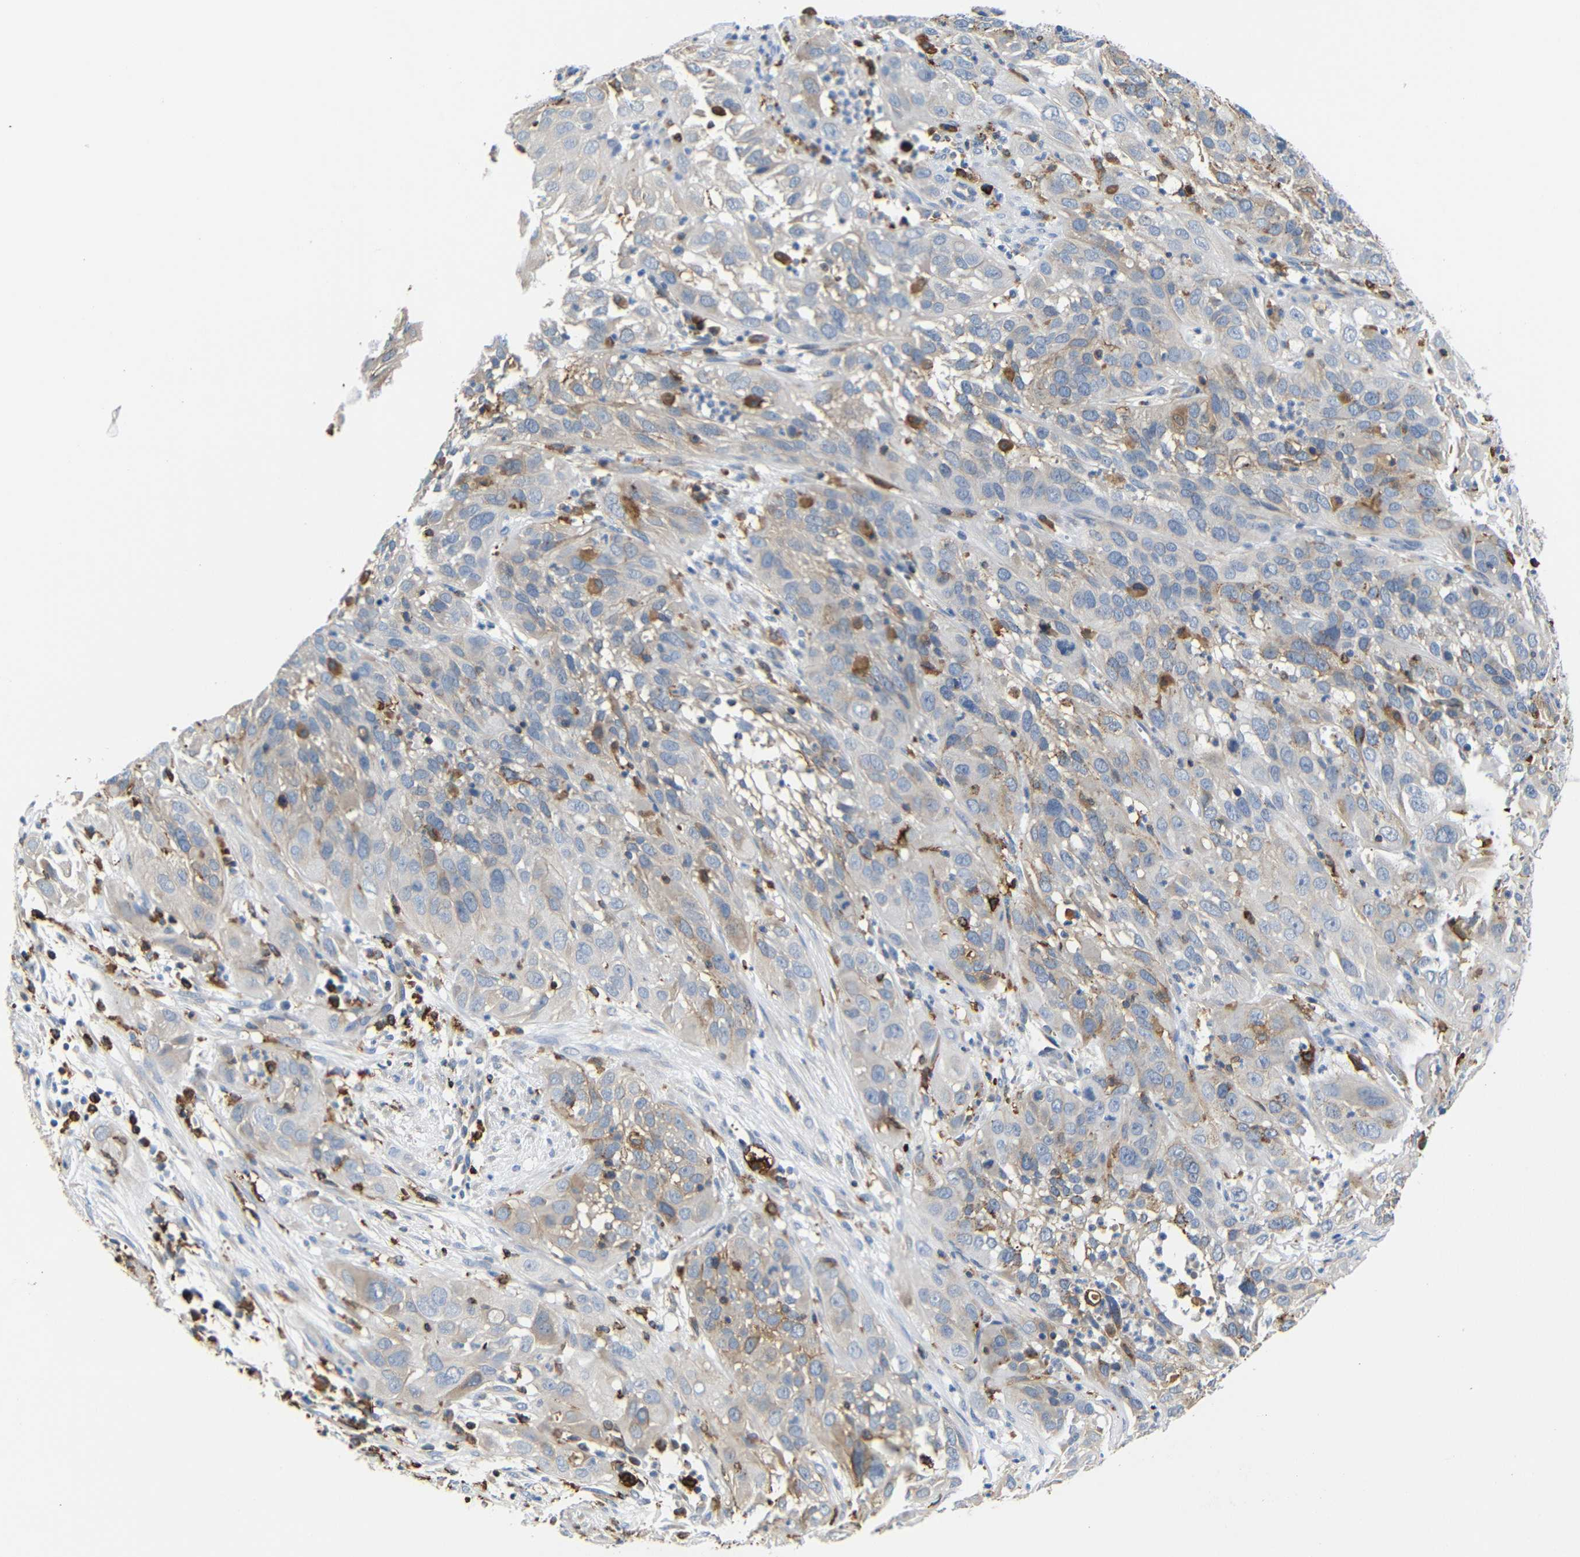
{"staining": {"intensity": "moderate", "quantity": "25%-75%", "location": "cytoplasmic/membranous"}, "tissue": "cervical cancer", "cell_type": "Tumor cells", "image_type": "cancer", "snomed": [{"axis": "morphology", "description": "Squamous cell carcinoma, NOS"}, {"axis": "topography", "description": "Cervix"}], "caption": "Immunohistochemistry (IHC) (DAB) staining of human cervical cancer demonstrates moderate cytoplasmic/membranous protein staining in about 25%-75% of tumor cells.", "gene": "HLA-DQB1", "patient": {"sex": "female", "age": 32}}